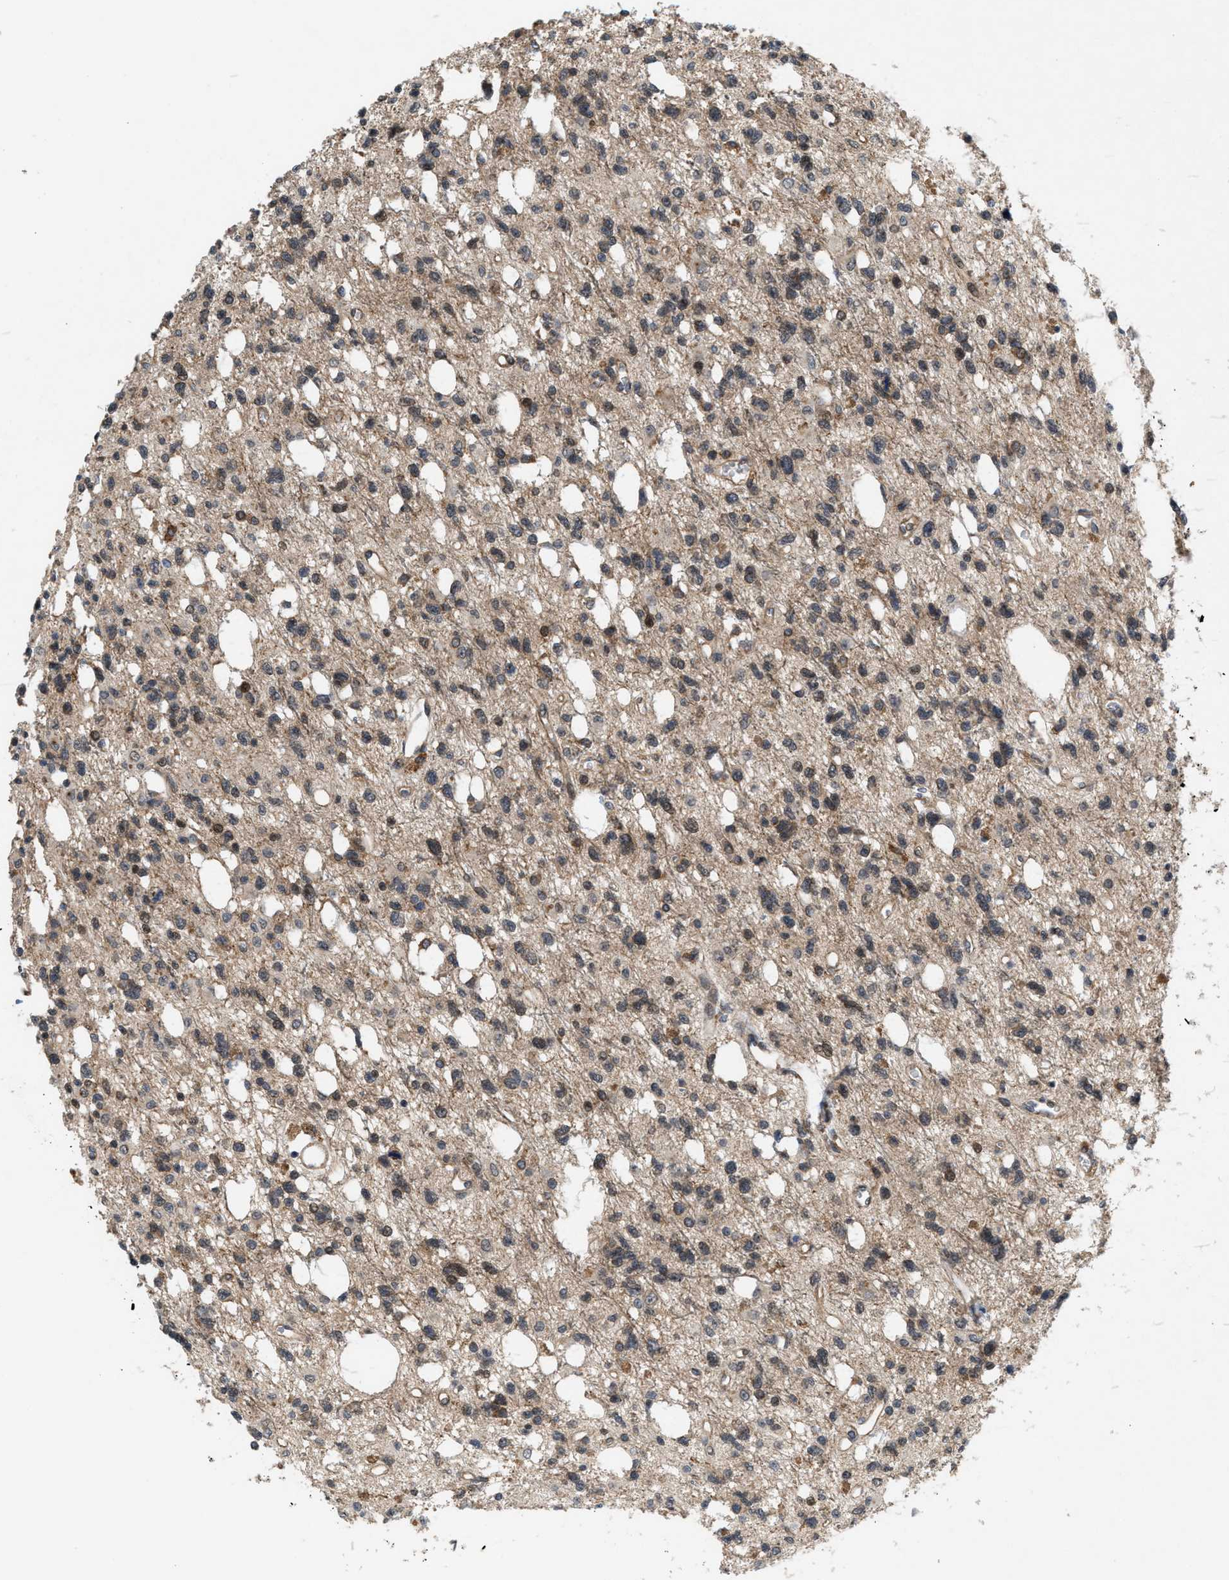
{"staining": {"intensity": "weak", "quantity": "25%-75%", "location": "cytoplasmic/membranous"}, "tissue": "glioma", "cell_type": "Tumor cells", "image_type": "cancer", "snomed": [{"axis": "morphology", "description": "Glioma, malignant, High grade"}, {"axis": "topography", "description": "Brain"}], "caption": "This photomicrograph displays IHC staining of malignant high-grade glioma, with low weak cytoplasmic/membranous positivity in approximately 25%-75% of tumor cells.", "gene": "MFSD6", "patient": {"sex": "female", "age": 62}}